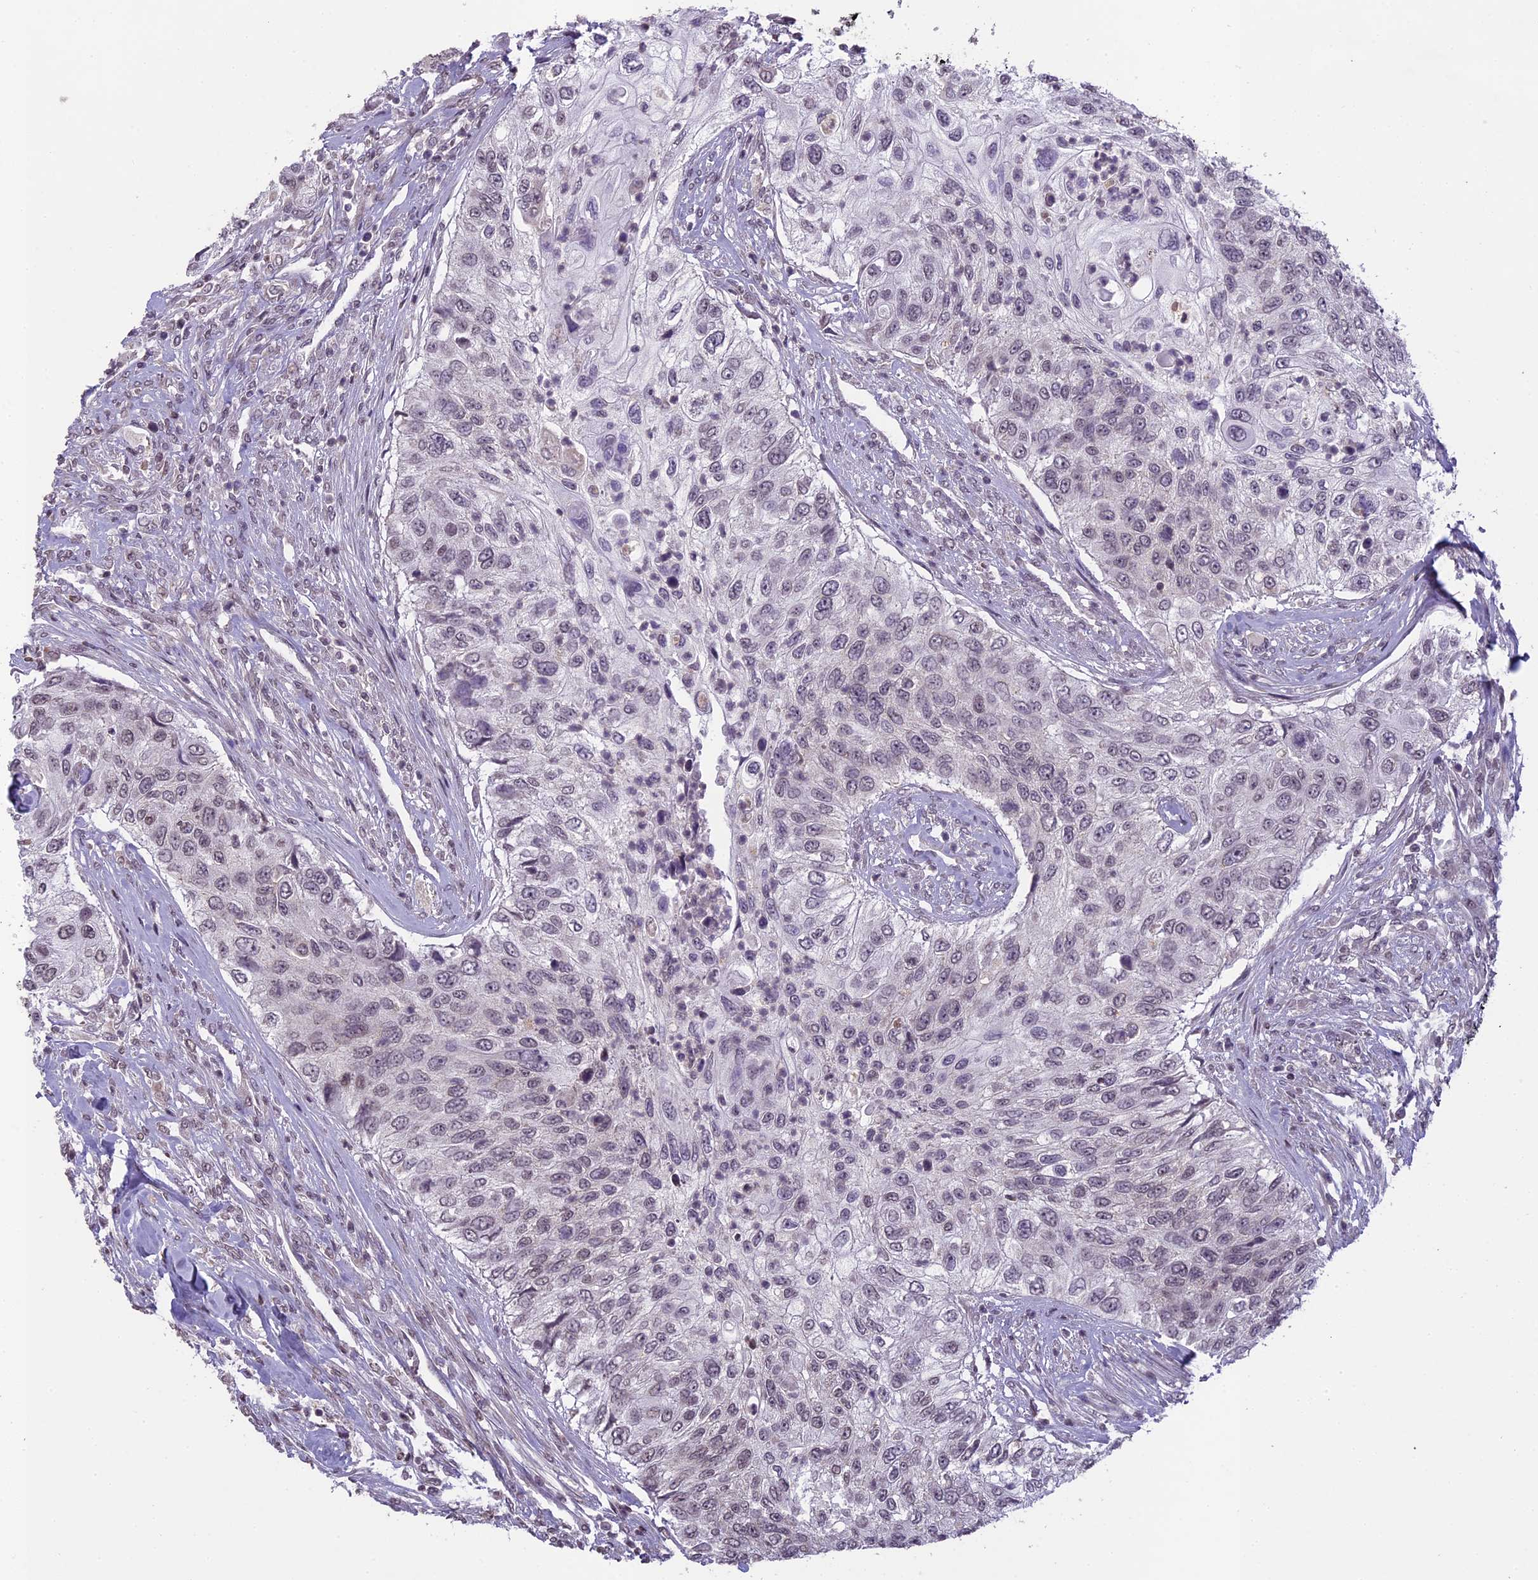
{"staining": {"intensity": "weak", "quantity": "<25%", "location": "nuclear"}, "tissue": "urothelial cancer", "cell_type": "Tumor cells", "image_type": "cancer", "snomed": [{"axis": "morphology", "description": "Urothelial carcinoma, High grade"}, {"axis": "topography", "description": "Urinary bladder"}], "caption": "Micrograph shows no protein expression in tumor cells of high-grade urothelial carcinoma tissue. Nuclei are stained in blue.", "gene": "ERG28", "patient": {"sex": "female", "age": 60}}